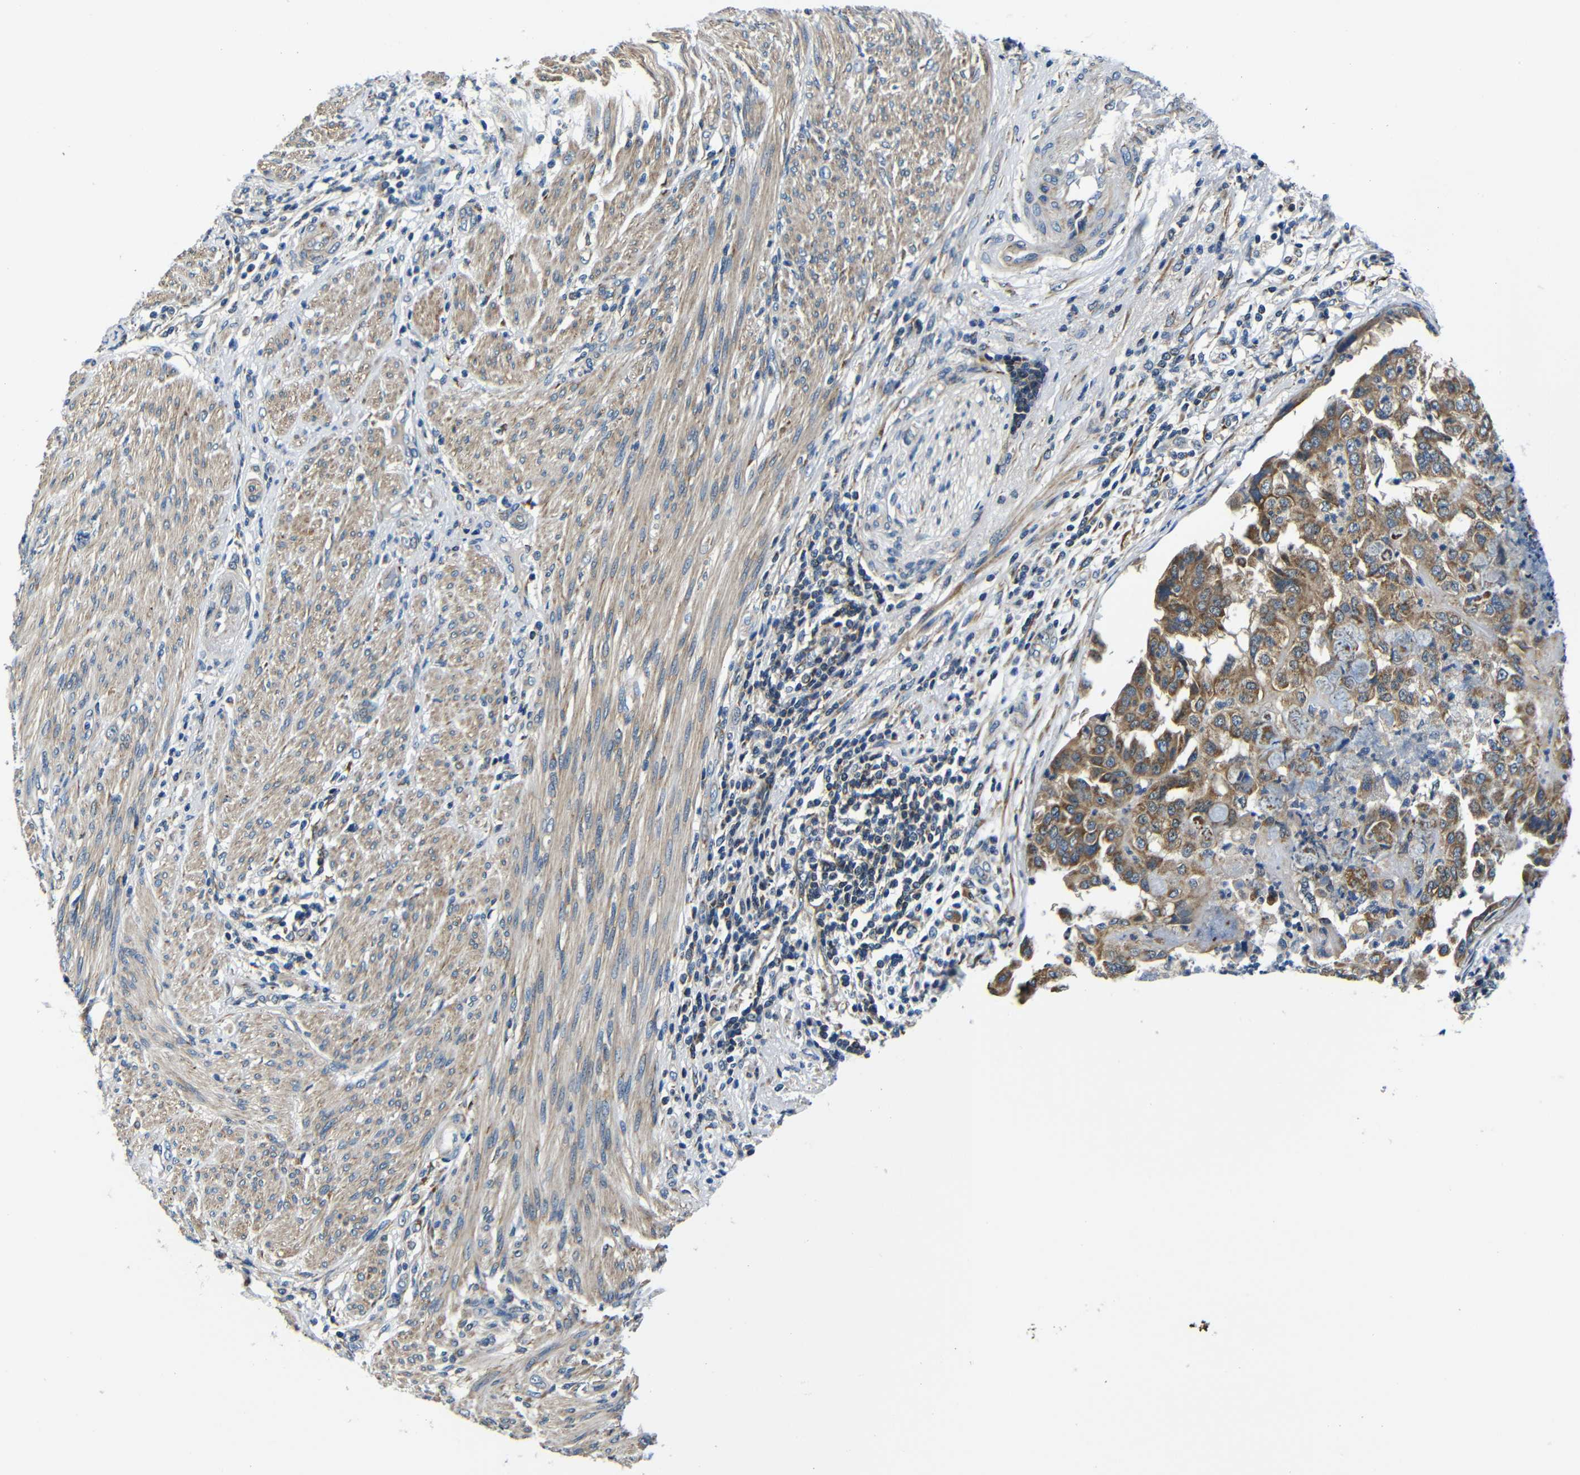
{"staining": {"intensity": "moderate", "quantity": ">75%", "location": "cytoplasmic/membranous"}, "tissue": "endometrial cancer", "cell_type": "Tumor cells", "image_type": "cancer", "snomed": [{"axis": "morphology", "description": "Adenocarcinoma, NOS"}, {"axis": "topography", "description": "Endometrium"}], "caption": "The image displays staining of endometrial cancer, revealing moderate cytoplasmic/membranous protein staining (brown color) within tumor cells.", "gene": "FKBP14", "patient": {"sex": "female", "age": 85}}